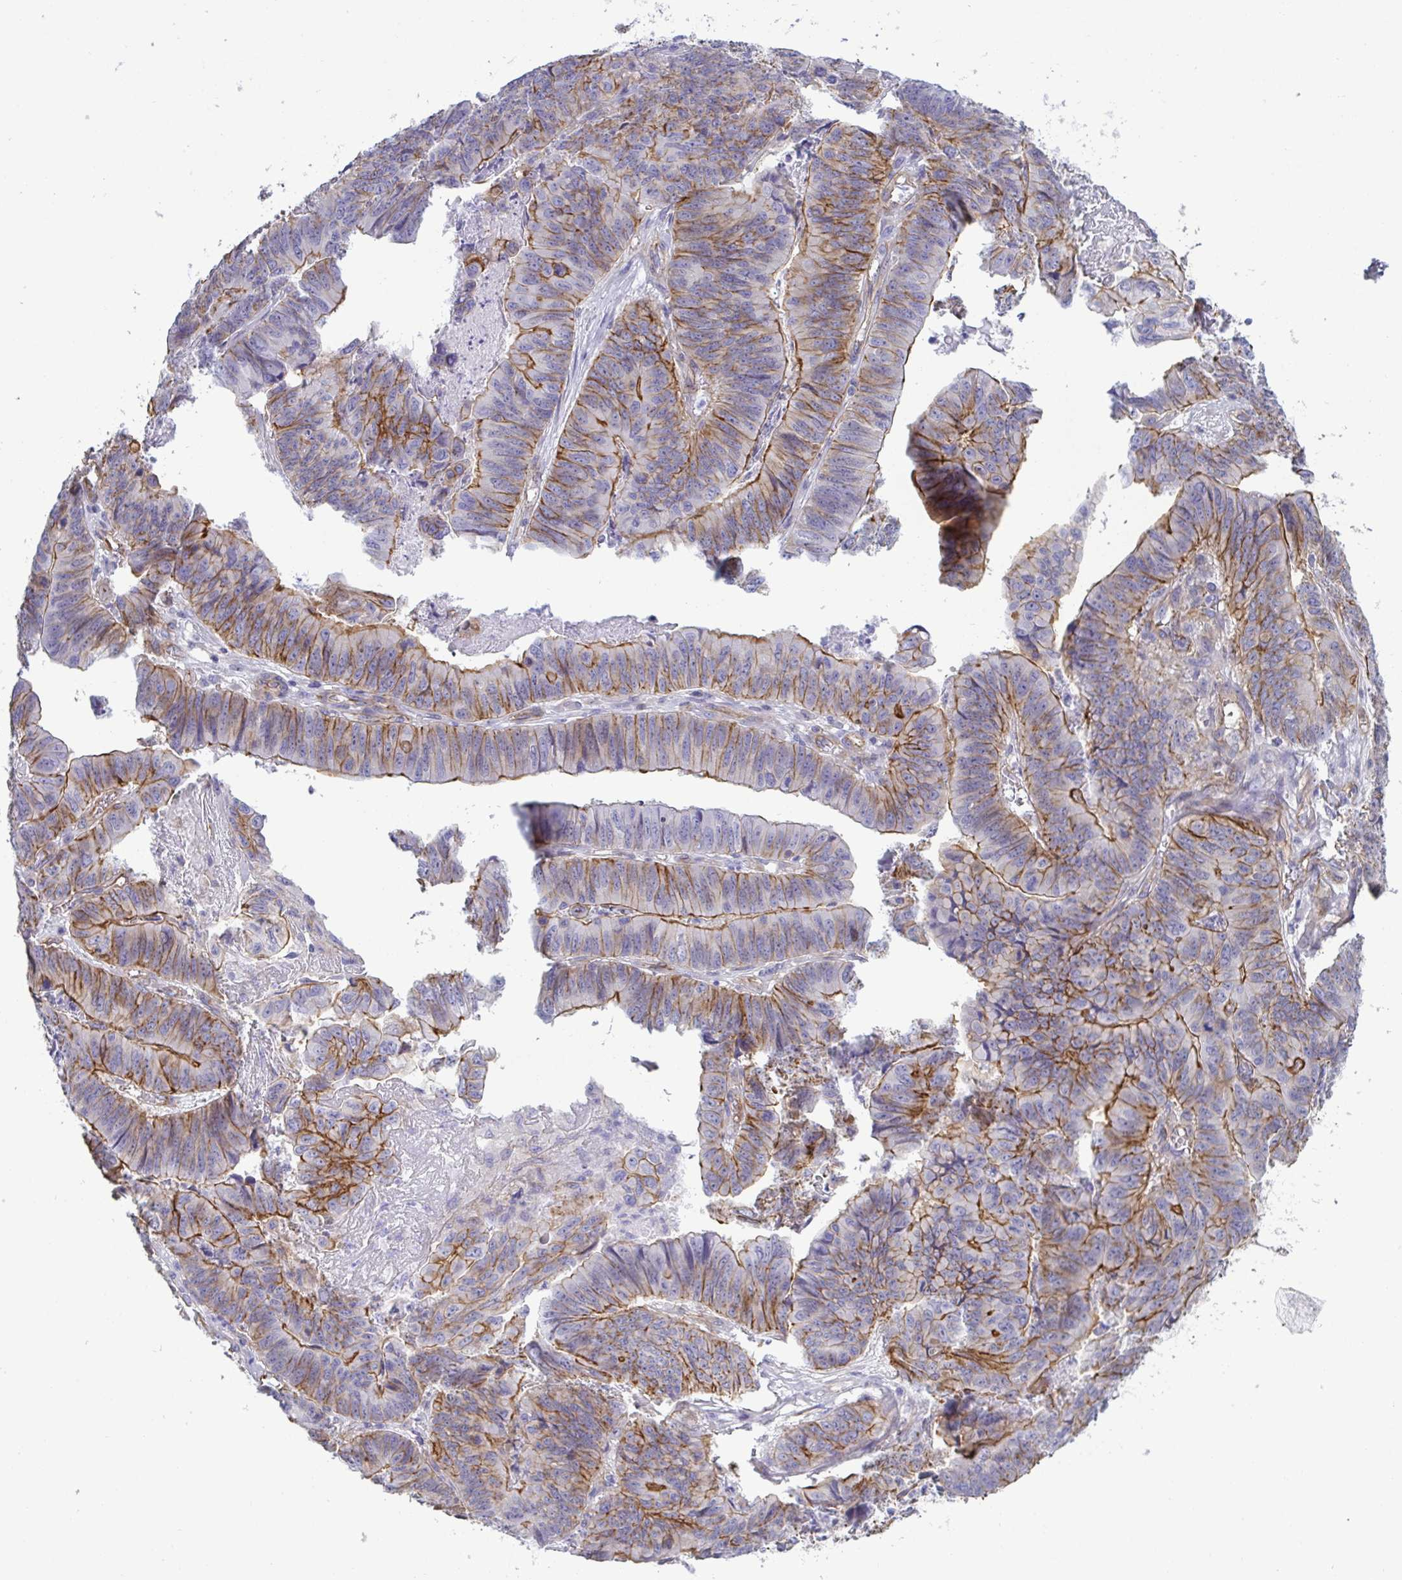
{"staining": {"intensity": "moderate", "quantity": "25%-75%", "location": "cytoplasmic/membranous"}, "tissue": "stomach cancer", "cell_type": "Tumor cells", "image_type": "cancer", "snomed": [{"axis": "morphology", "description": "Adenocarcinoma, NOS"}, {"axis": "topography", "description": "Stomach, lower"}], "caption": "About 25%-75% of tumor cells in stomach adenocarcinoma demonstrate moderate cytoplasmic/membranous protein staining as visualized by brown immunohistochemical staining.", "gene": "LIMA1", "patient": {"sex": "male", "age": 77}}